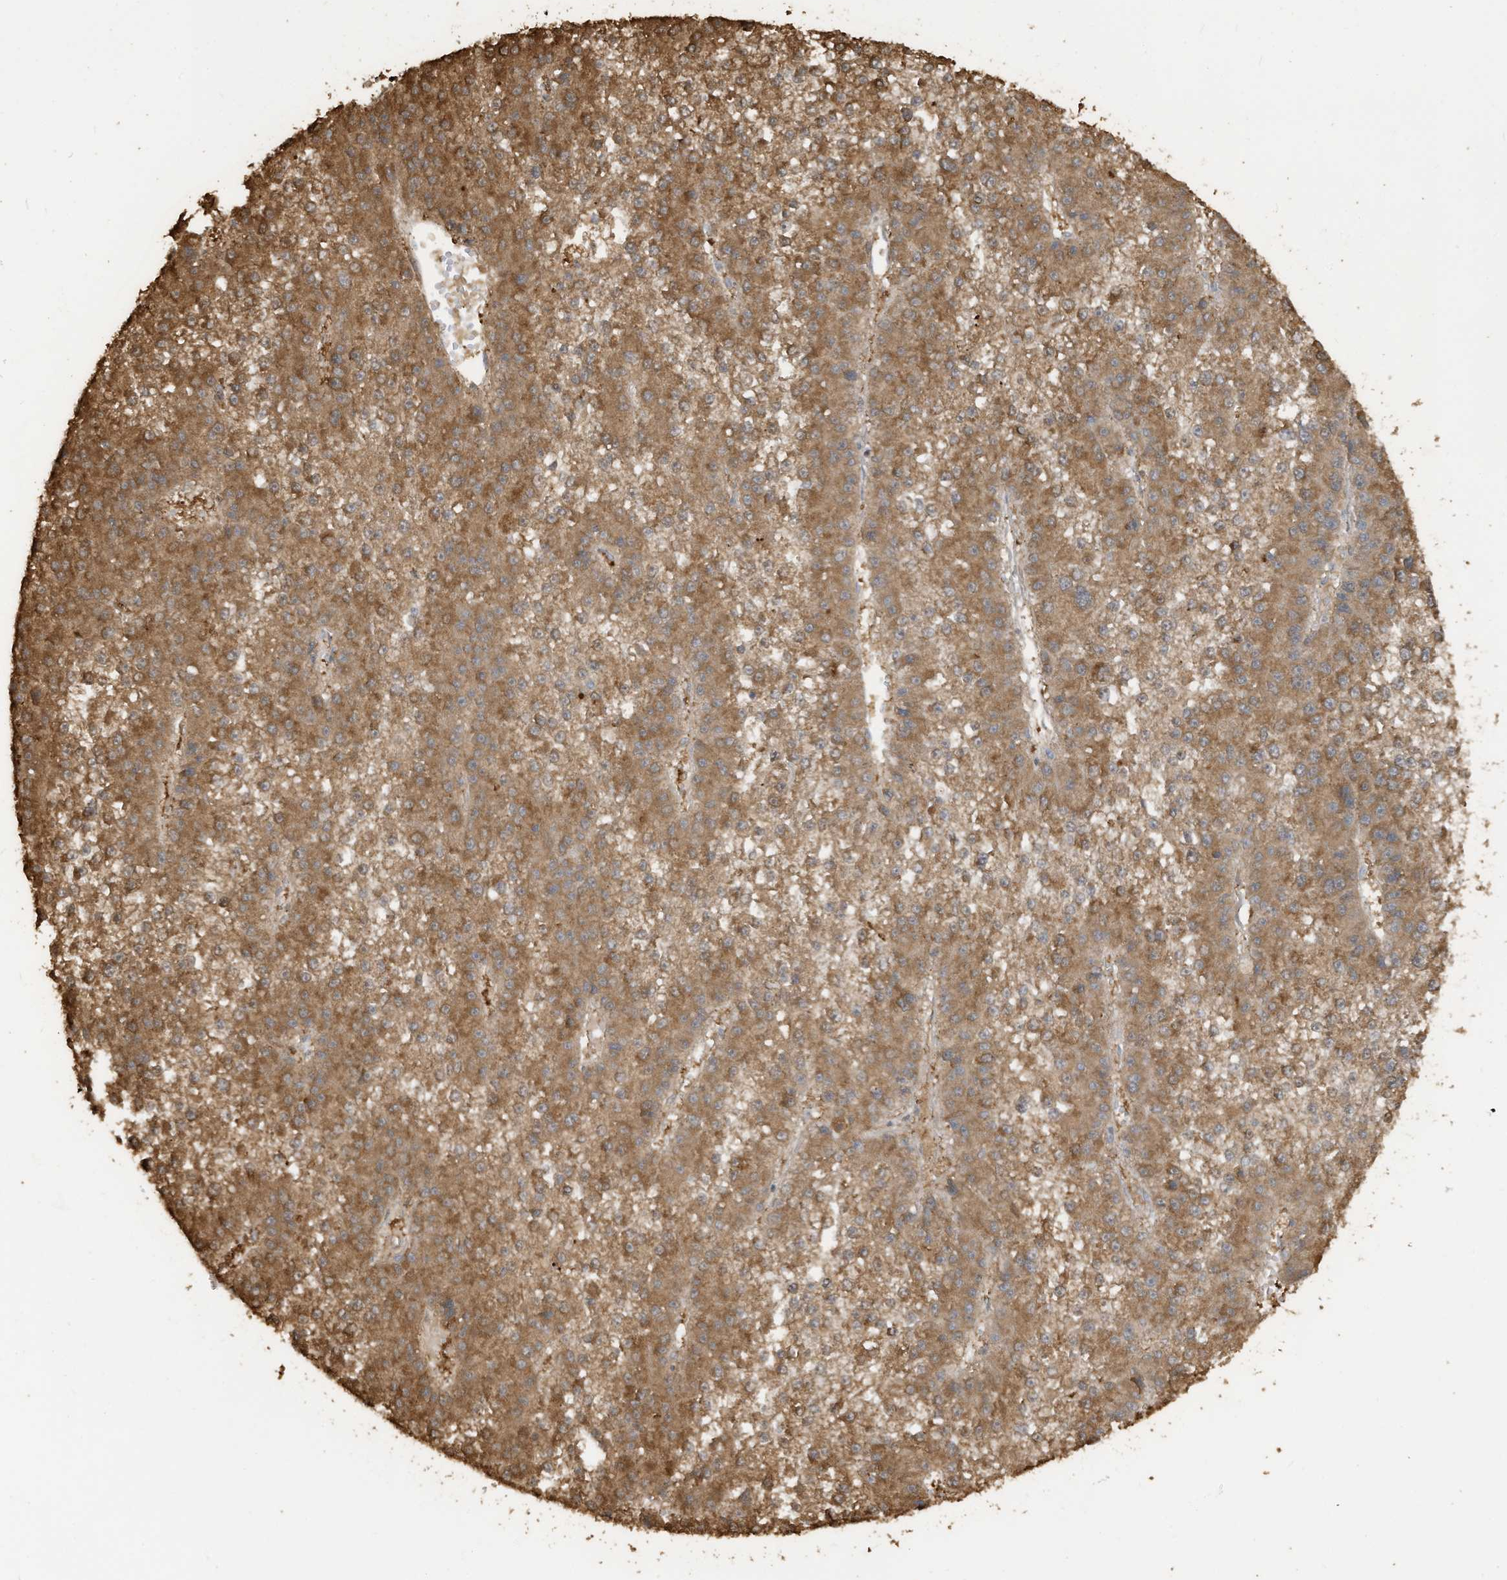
{"staining": {"intensity": "moderate", "quantity": ">75%", "location": "cytoplasmic/membranous"}, "tissue": "liver cancer", "cell_type": "Tumor cells", "image_type": "cancer", "snomed": [{"axis": "morphology", "description": "Carcinoma, Hepatocellular, NOS"}, {"axis": "topography", "description": "Liver"}], "caption": "A medium amount of moderate cytoplasmic/membranous positivity is identified in approximately >75% of tumor cells in liver hepatocellular carcinoma tissue.", "gene": "GTPBP2", "patient": {"sex": "female", "age": 73}}